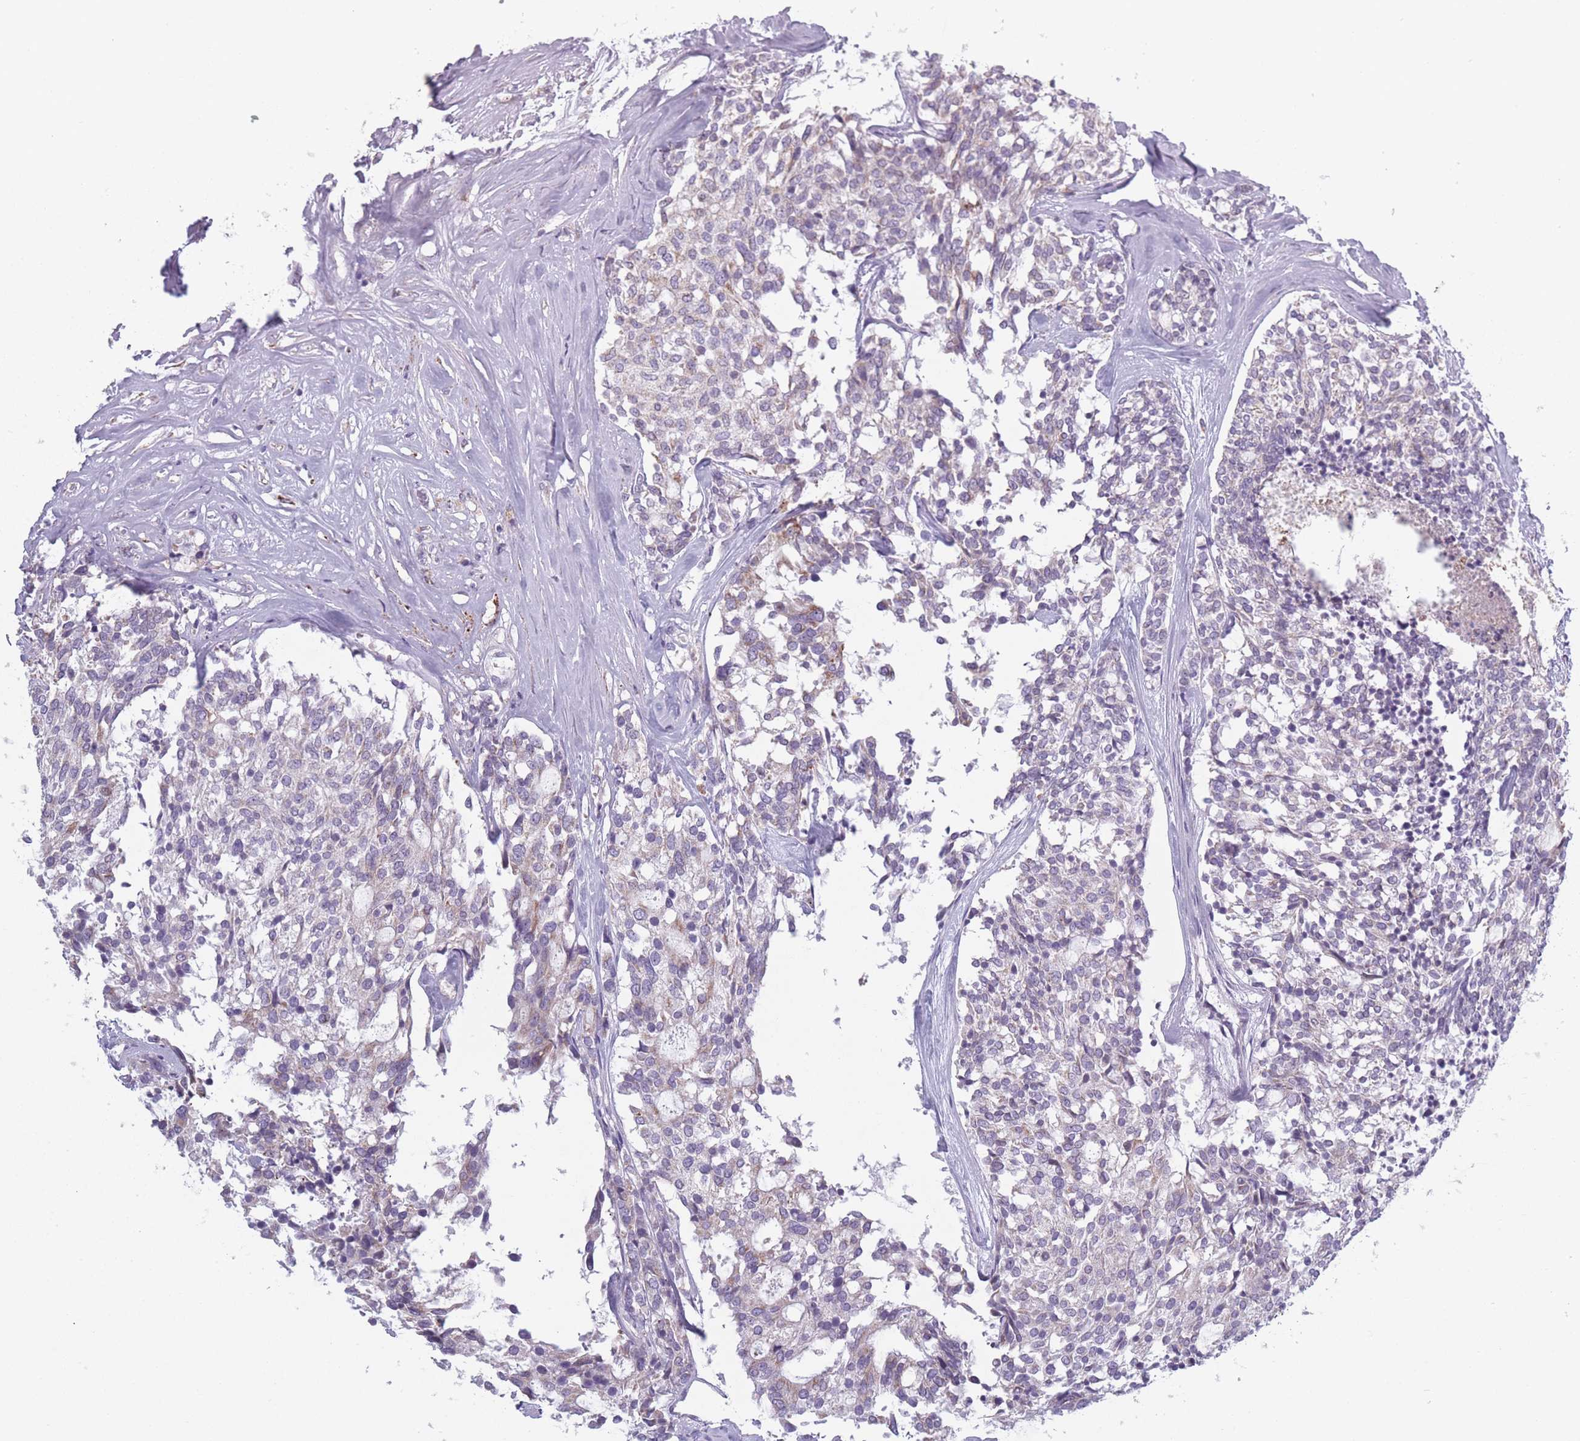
{"staining": {"intensity": "negative", "quantity": "none", "location": "none"}, "tissue": "carcinoid", "cell_type": "Tumor cells", "image_type": "cancer", "snomed": [{"axis": "morphology", "description": "Carcinoid, malignant, NOS"}, {"axis": "topography", "description": "Pancreas"}], "caption": "Protein analysis of carcinoid (malignant) exhibits no significant expression in tumor cells. Nuclei are stained in blue.", "gene": "PEX11B", "patient": {"sex": "female", "age": 54}}